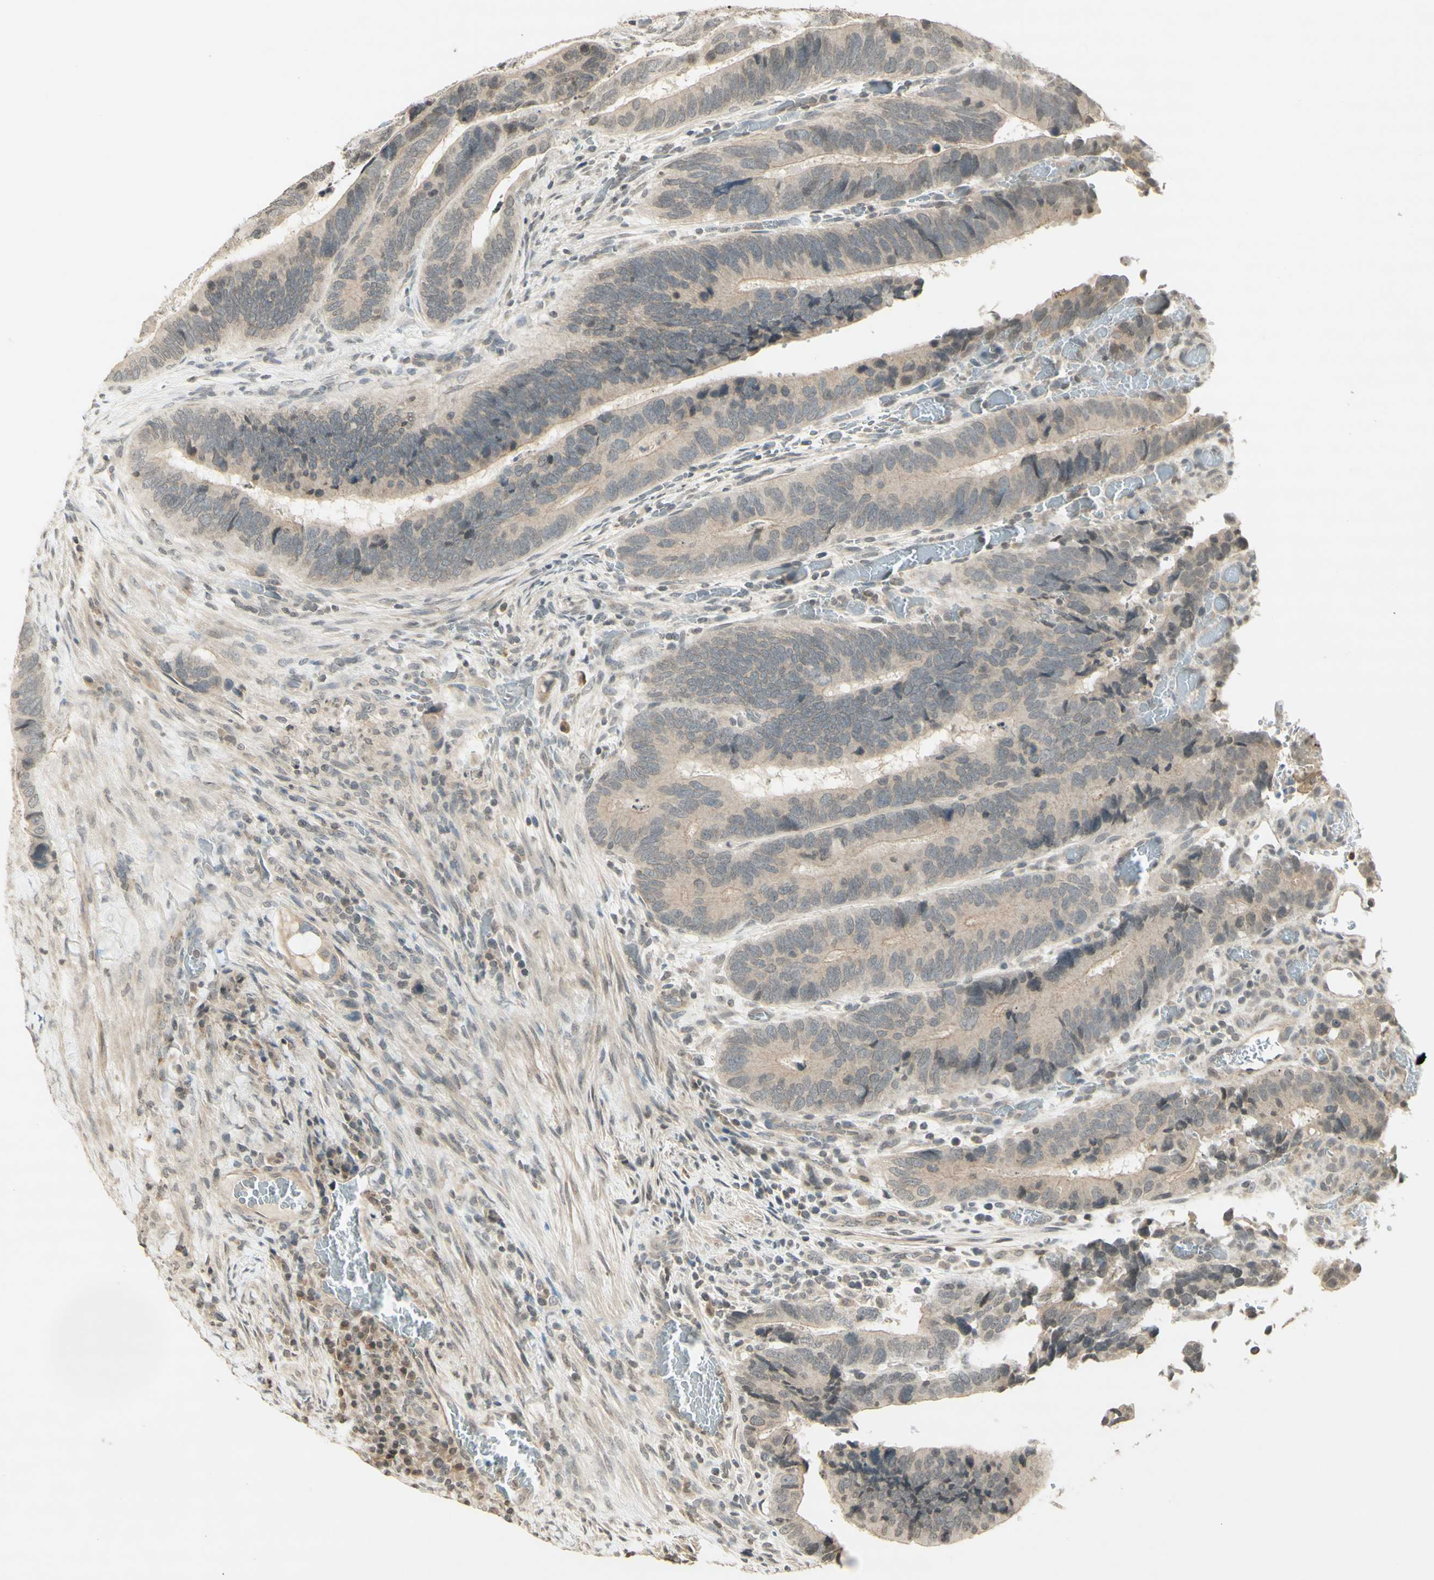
{"staining": {"intensity": "weak", "quantity": "25%-75%", "location": "cytoplasmic/membranous"}, "tissue": "colorectal cancer", "cell_type": "Tumor cells", "image_type": "cancer", "snomed": [{"axis": "morphology", "description": "Adenocarcinoma, NOS"}, {"axis": "topography", "description": "Colon"}], "caption": "Colorectal cancer (adenocarcinoma) tissue shows weak cytoplasmic/membranous staining in about 25%-75% of tumor cells, visualized by immunohistochemistry.", "gene": "GLI1", "patient": {"sex": "male", "age": 72}}